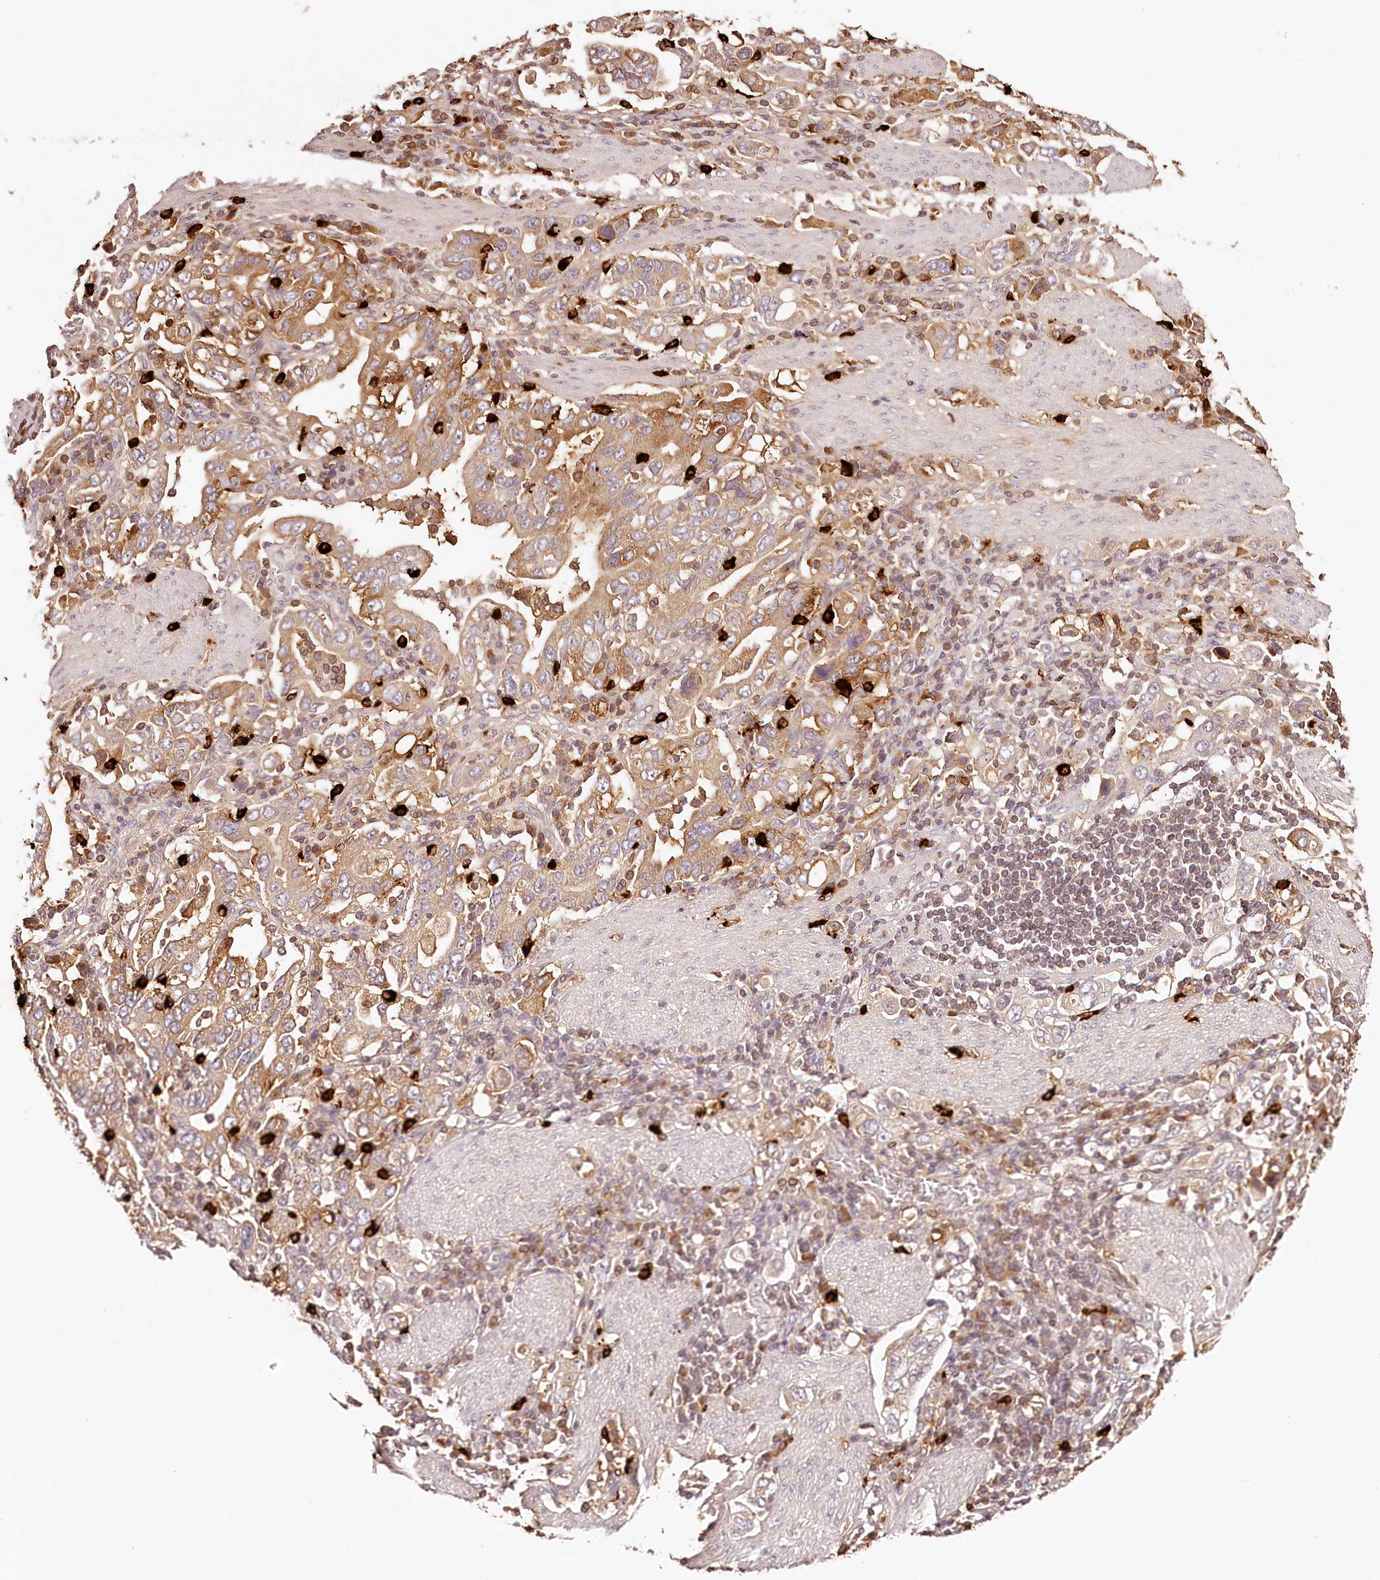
{"staining": {"intensity": "moderate", "quantity": ">75%", "location": "cytoplasmic/membranous"}, "tissue": "stomach cancer", "cell_type": "Tumor cells", "image_type": "cancer", "snomed": [{"axis": "morphology", "description": "Adenocarcinoma, NOS"}, {"axis": "topography", "description": "Stomach, upper"}], "caption": "Tumor cells display medium levels of moderate cytoplasmic/membranous staining in approximately >75% of cells in adenocarcinoma (stomach).", "gene": "SYNGR1", "patient": {"sex": "male", "age": 62}}